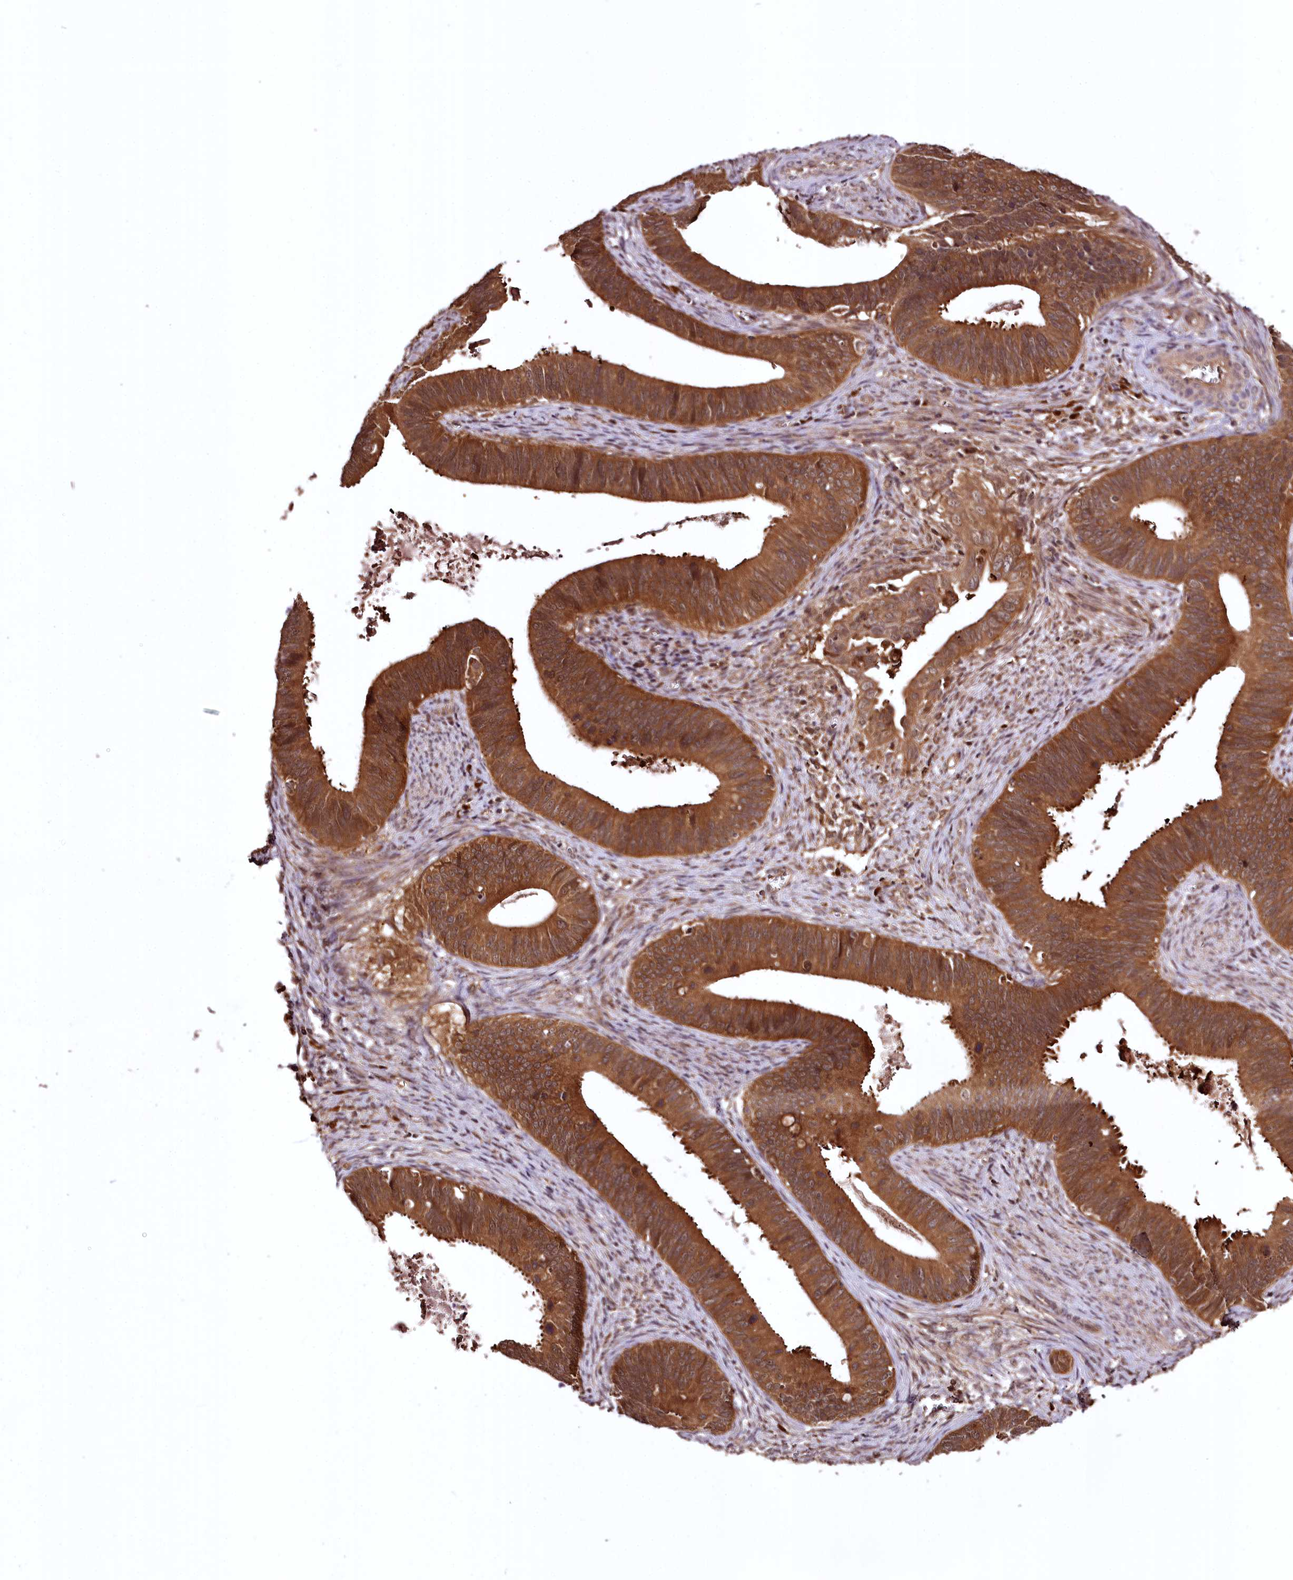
{"staining": {"intensity": "strong", "quantity": ">75%", "location": "cytoplasmic/membranous"}, "tissue": "cervical cancer", "cell_type": "Tumor cells", "image_type": "cancer", "snomed": [{"axis": "morphology", "description": "Adenocarcinoma, NOS"}, {"axis": "topography", "description": "Cervix"}], "caption": "An immunohistochemistry (IHC) micrograph of neoplastic tissue is shown. Protein staining in brown labels strong cytoplasmic/membranous positivity in cervical cancer within tumor cells. Using DAB (3,3'-diaminobenzidine) (brown) and hematoxylin (blue) stains, captured at high magnification using brightfield microscopy.", "gene": "TTC12", "patient": {"sex": "female", "age": 42}}